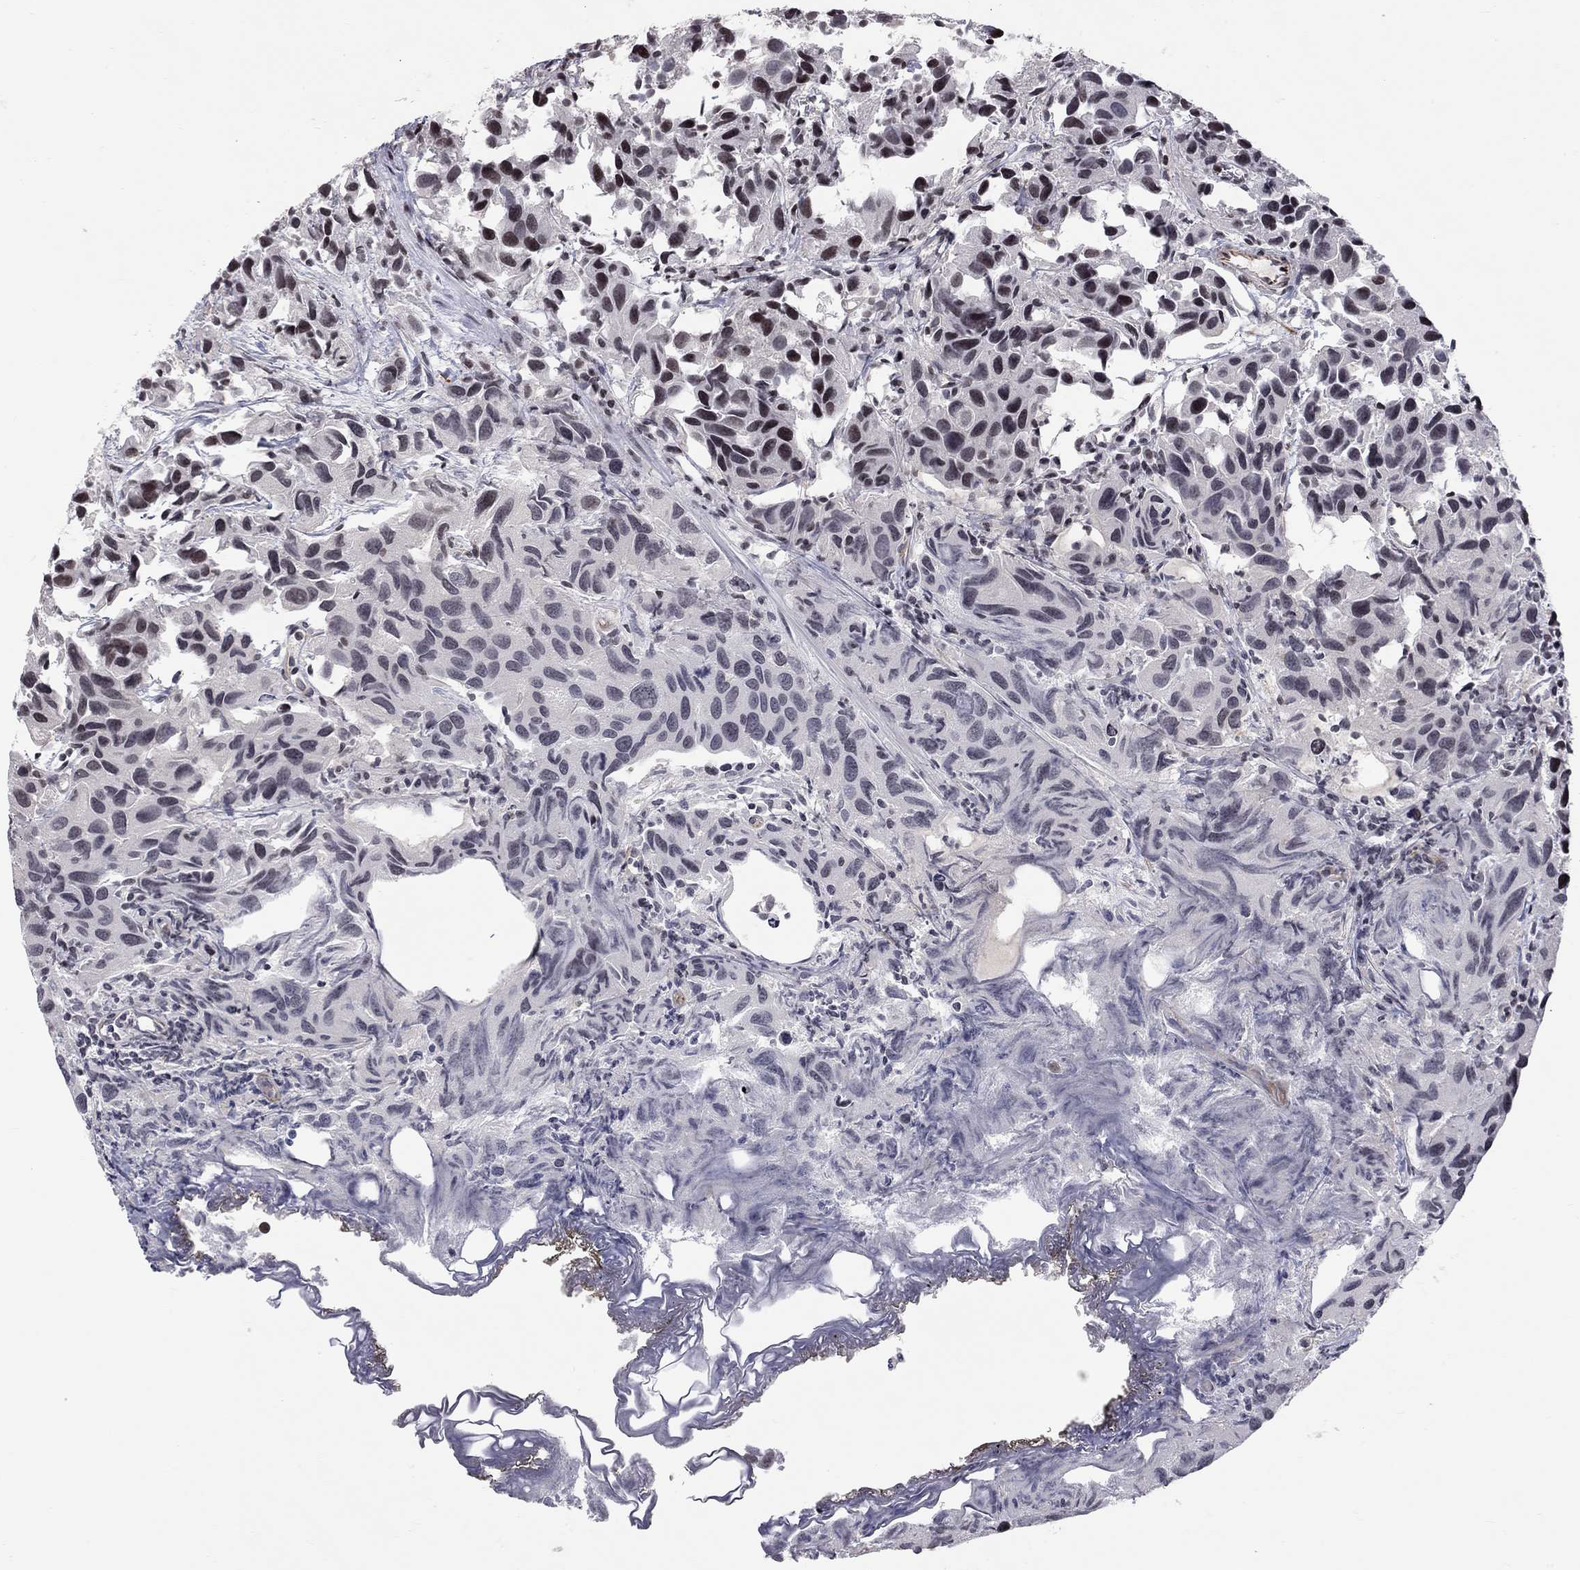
{"staining": {"intensity": "negative", "quantity": "none", "location": "none"}, "tissue": "urothelial cancer", "cell_type": "Tumor cells", "image_type": "cancer", "snomed": [{"axis": "morphology", "description": "Urothelial carcinoma, High grade"}, {"axis": "topography", "description": "Urinary bladder"}], "caption": "Immunohistochemistry image of high-grade urothelial carcinoma stained for a protein (brown), which demonstrates no staining in tumor cells.", "gene": "MTNR1B", "patient": {"sex": "male", "age": 79}}